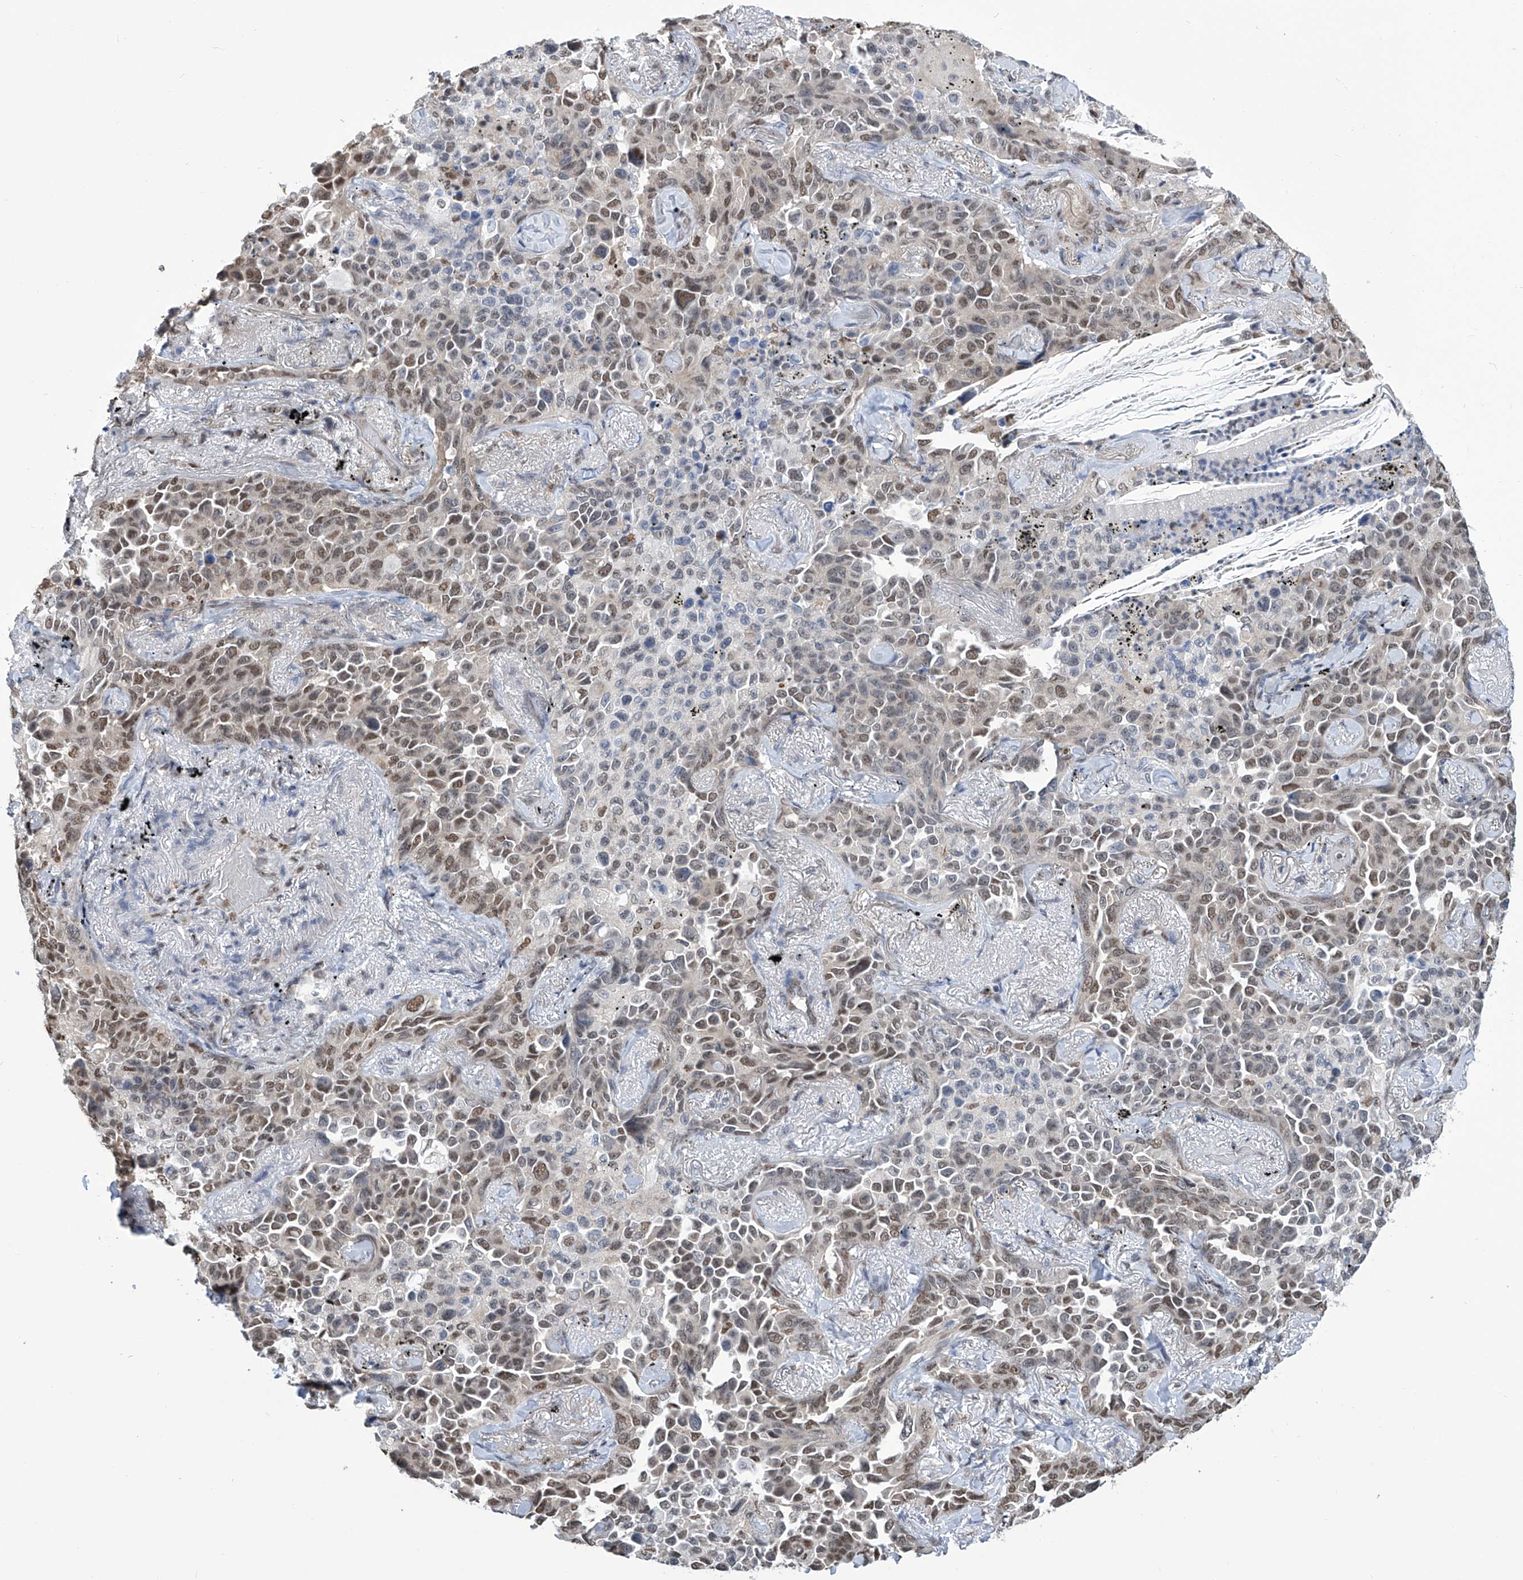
{"staining": {"intensity": "moderate", "quantity": "25%-75%", "location": "nuclear"}, "tissue": "lung cancer", "cell_type": "Tumor cells", "image_type": "cancer", "snomed": [{"axis": "morphology", "description": "Adenocarcinoma, NOS"}, {"axis": "topography", "description": "Lung"}], "caption": "Moderate nuclear positivity for a protein is identified in about 25%-75% of tumor cells of lung cancer (adenocarcinoma) using immunohistochemistry.", "gene": "SREBF2", "patient": {"sex": "female", "age": 67}}